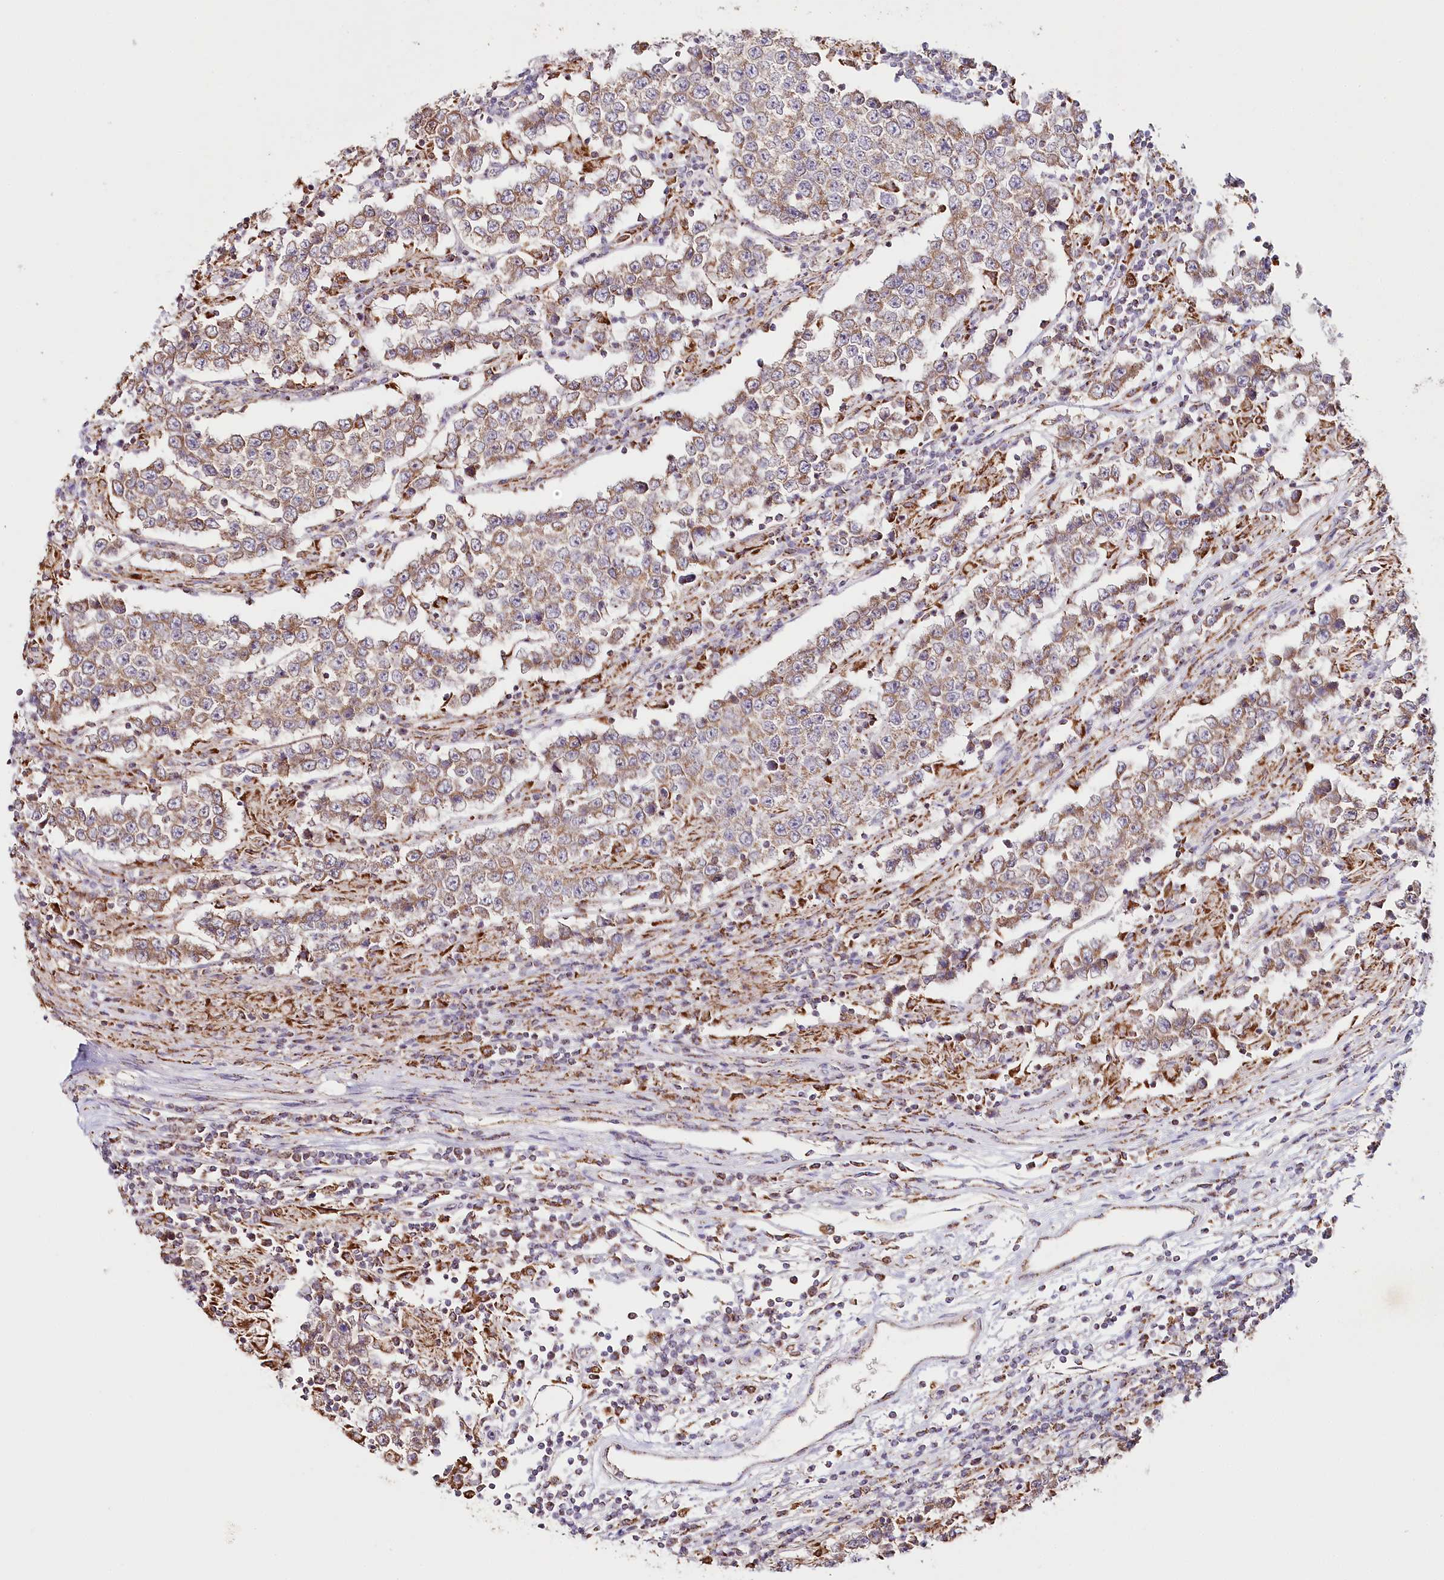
{"staining": {"intensity": "moderate", "quantity": ">75%", "location": "cytoplasmic/membranous"}, "tissue": "testis cancer", "cell_type": "Tumor cells", "image_type": "cancer", "snomed": [{"axis": "morphology", "description": "Normal tissue, NOS"}, {"axis": "morphology", "description": "Urothelial carcinoma, High grade"}, {"axis": "morphology", "description": "Seminoma, NOS"}, {"axis": "morphology", "description": "Carcinoma, Embryonal, NOS"}, {"axis": "topography", "description": "Urinary bladder"}, {"axis": "topography", "description": "Testis"}], "caption": "DAB immunohistochemical staining of embryonal carcinoma (testis) demonstrates moderate cytoplasmic/membranous protein positivity in about >75% of tumor cells.", "gene": "MMP25", "patient": {"sex": "male", "age": 41}}